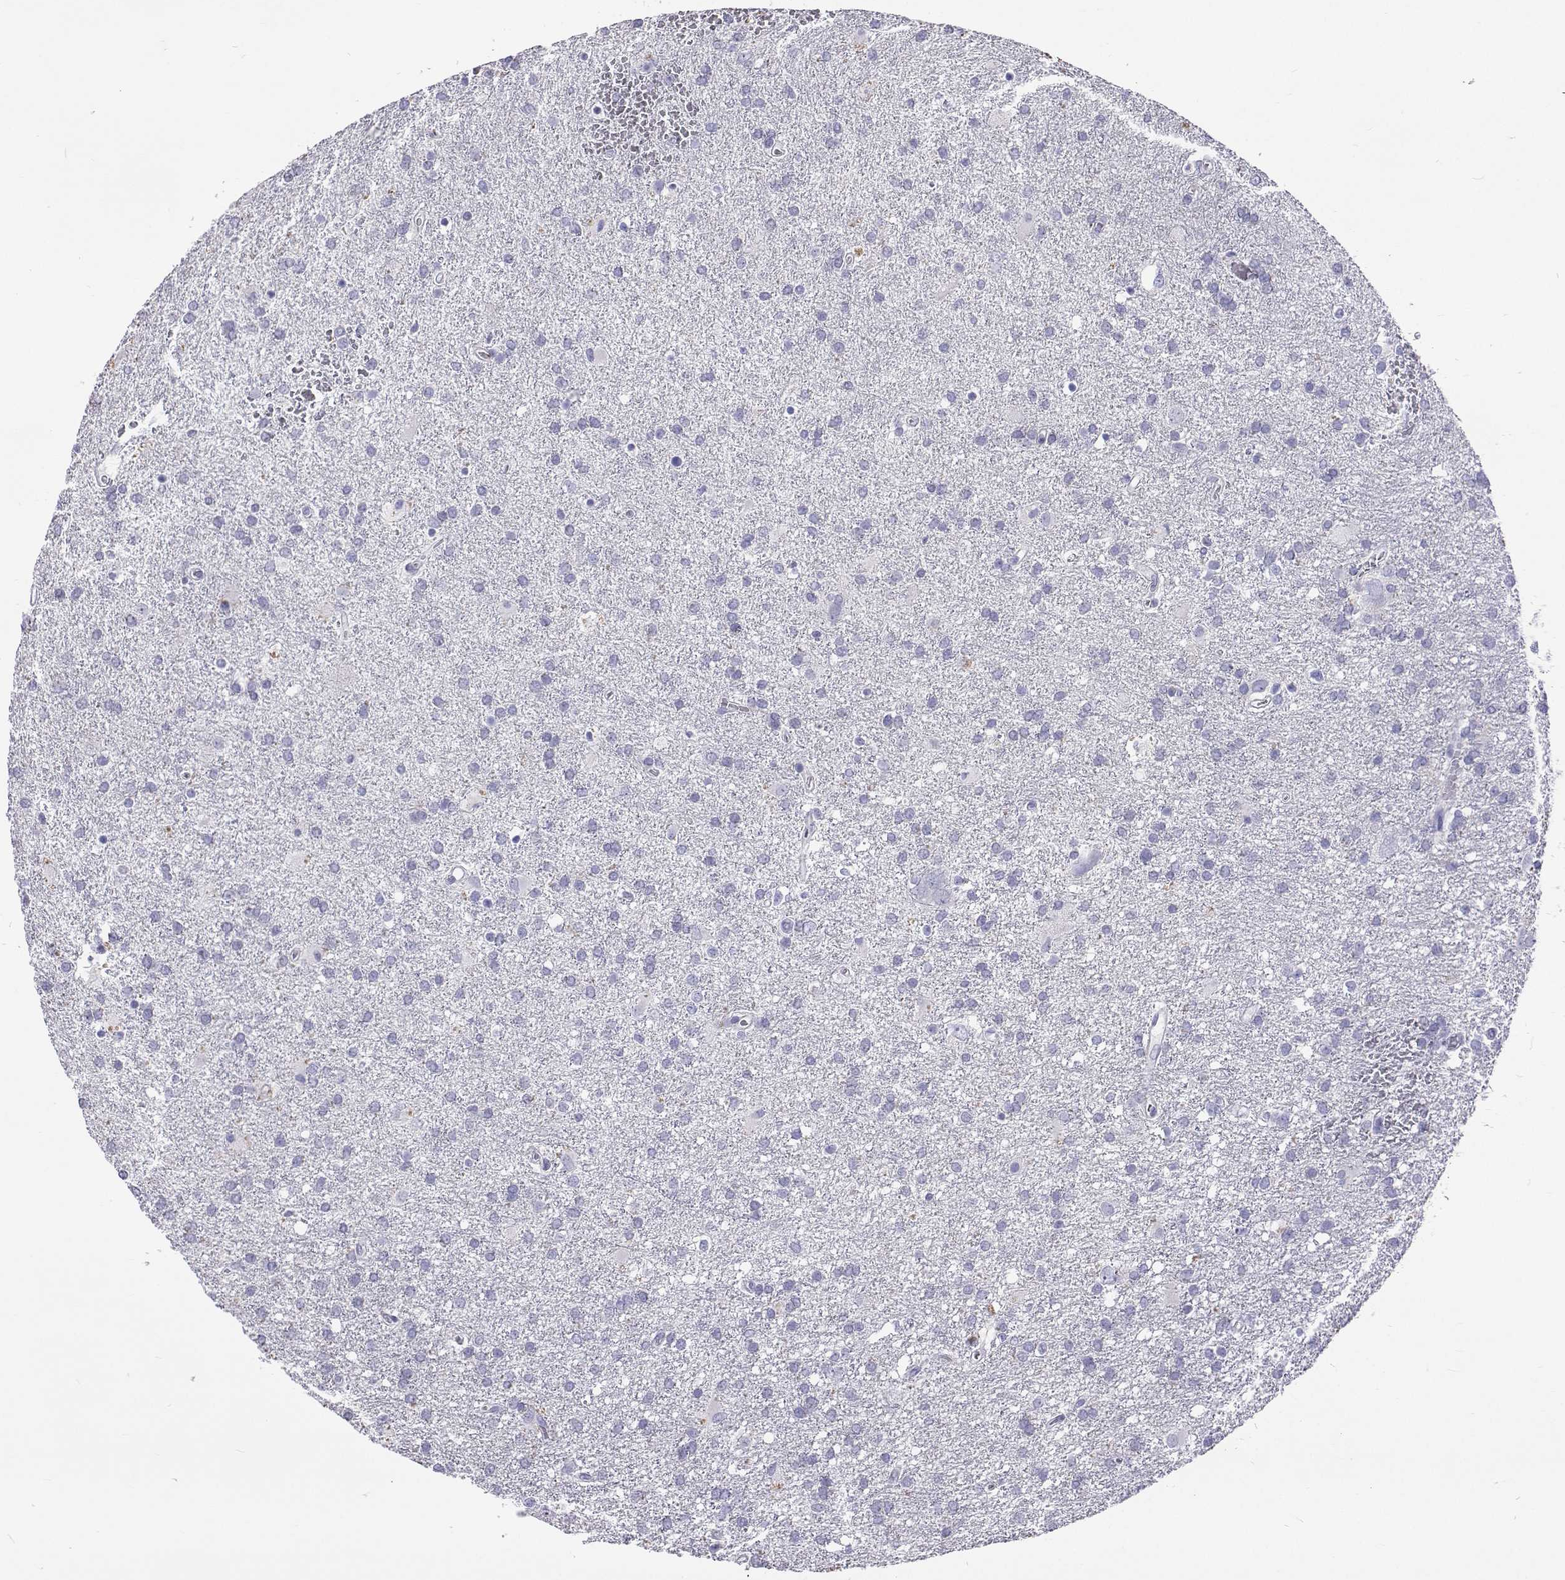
{"staining": {"intensity": "negative", "quantity": "none", "location": "none"}, "tissue": "glioma", "cell_type": "Tumor cells", "image_type": "cancer", "snomed": [{"axis": "morphology", "description": "Glioma, malignant, Low grade"}, {"axis": "topography", "description": "Brain"}], "caption": "High power microscopy histopathology image of an immunohistochemistry (IHC) histopathology image of glioma, revealing no significant expression in tumor cells. (Brightfield microscopy of DAB immunohistochemistry (IHC) at high magnification).", "gene": "UMODL1", "patient": {"sex": "male", "age": 66}}